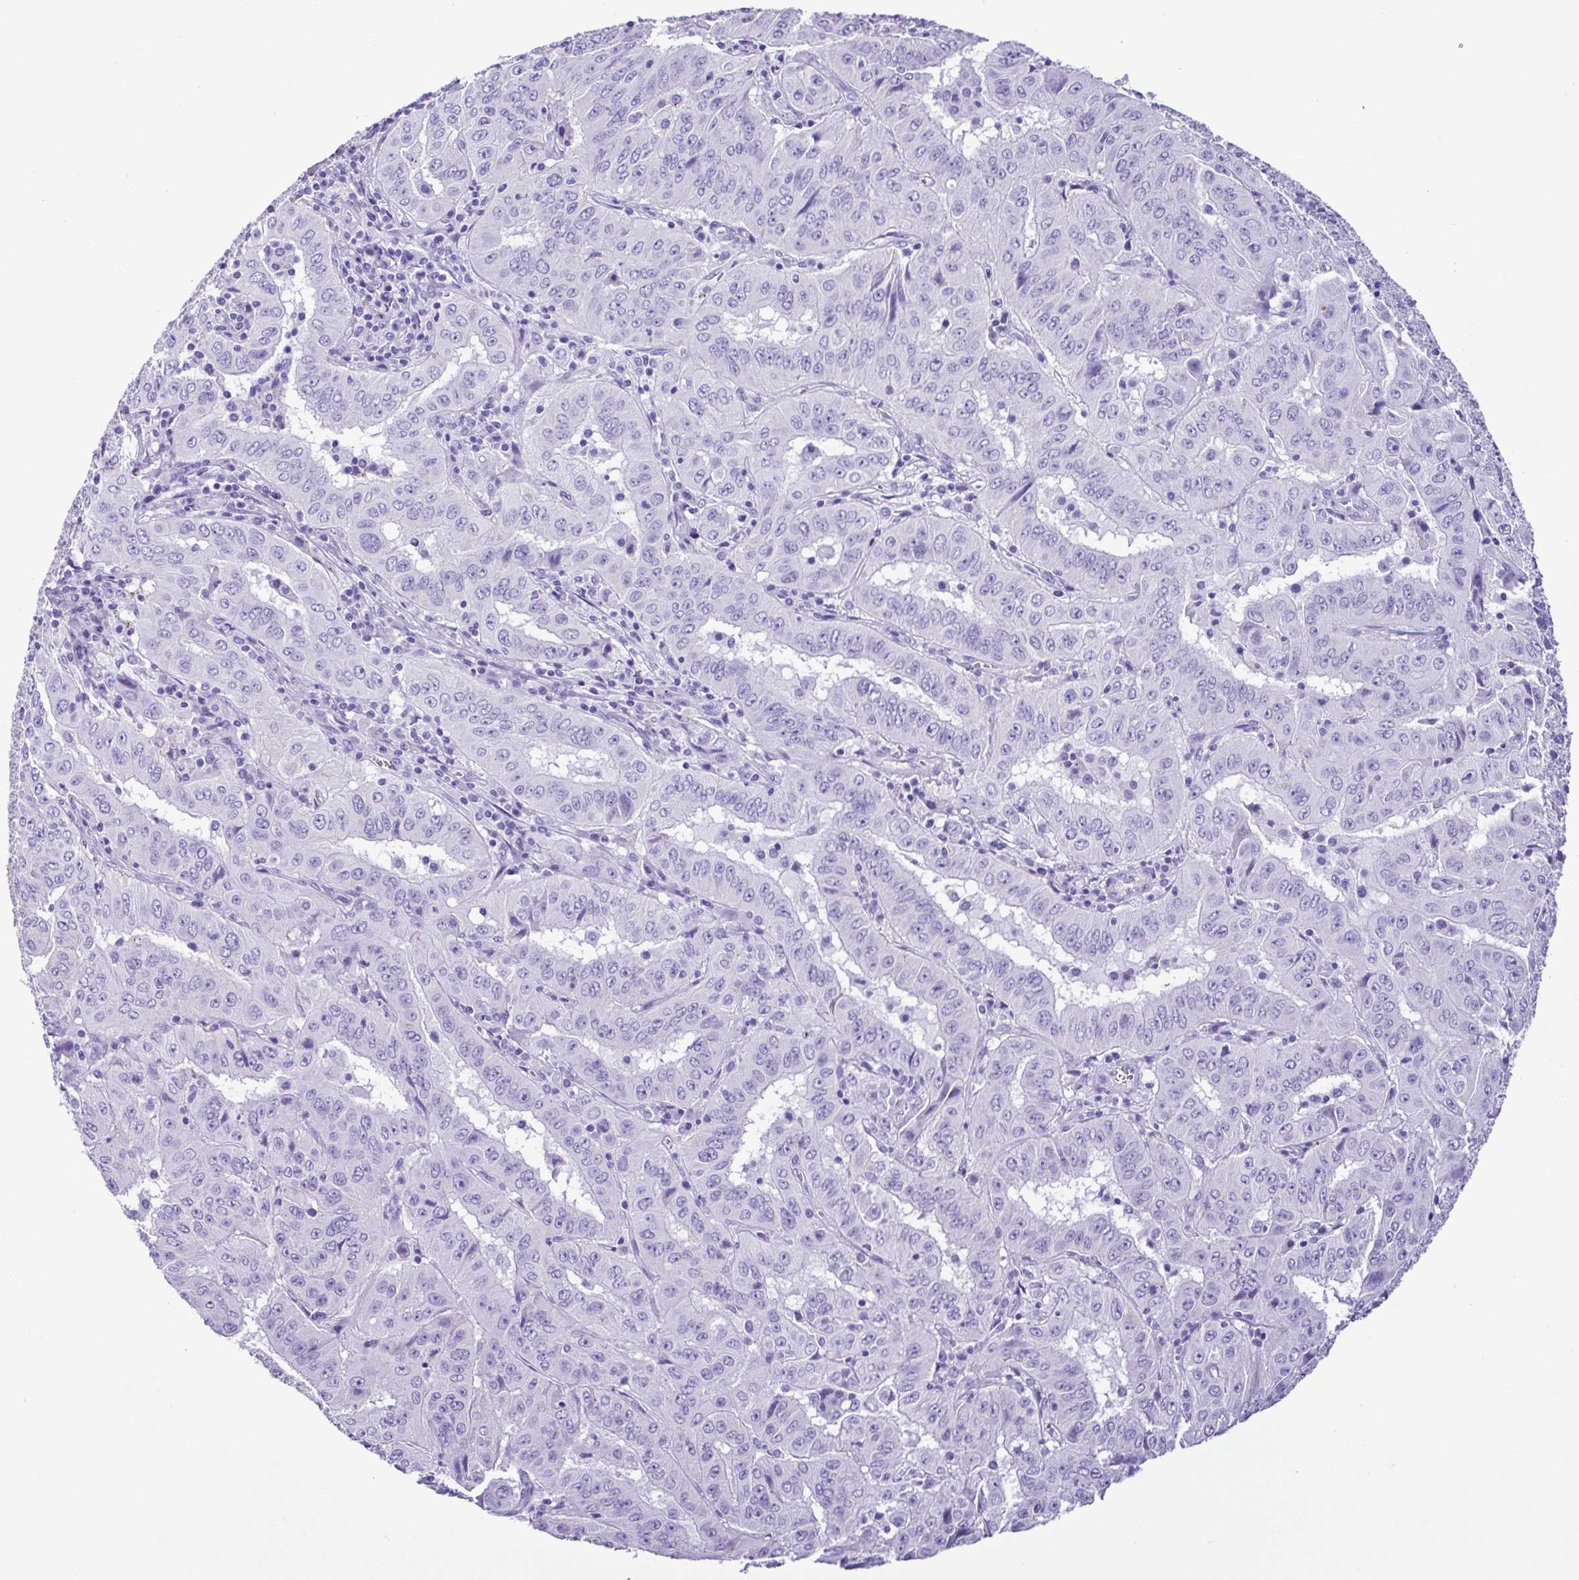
{"staining": {"intensity": "negative", "quantity": "none", "location": "none"}, "tissue": "pancreatic cancer", "cell_type": "Tumor cells", "image_type": "cancer", "snomed": [{"axis": "morphology", "description": "Adenocarcinoma, NOS"}, {"axis": "topography", "description": "Pancreas"}], "caption": "Immunohistochemistry (IHC) photomicrograph of human adenocarcinoma (pancreatic) stained for a protein (brown), which exhibits no expression in tumor cells.", "gene": "OVGP1", "patient": {"sex": "male", "age": 63}}